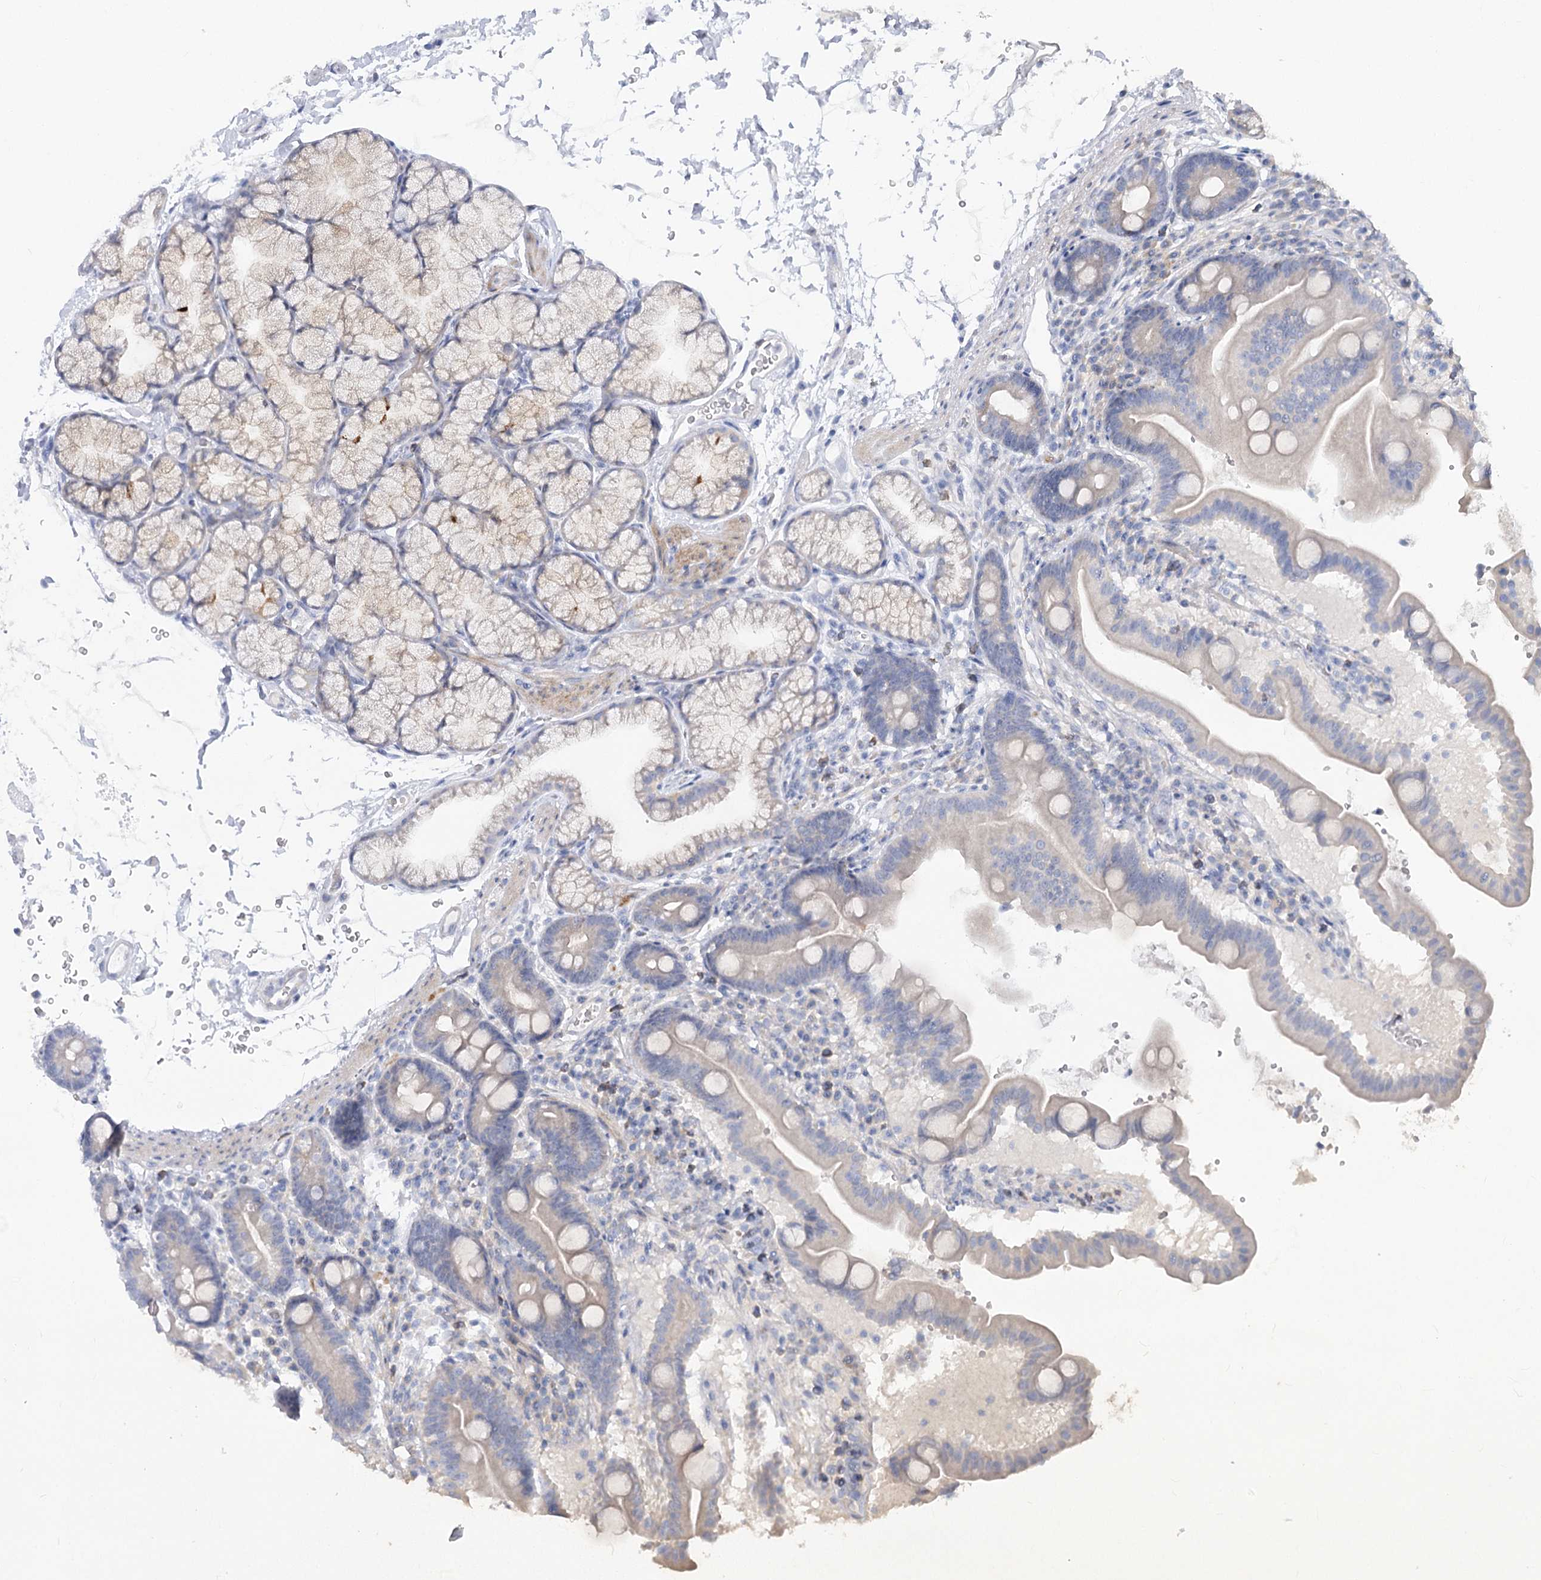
{"staining": {"intensity": "negative", "quantity": "none", "location": "none"}, "tissue": "duodenum", "cell_type": "Glandular cells", "image_type": "normal", "snomed": [{"axis": "morphology", "description": "Normal tissue, NOS"}, {"axis": "topography", "description": "Duodenum"}], "caption": "High magnification brightfield microscopy of normal duodenum stained with DAB (3,3'-diaminobenzidine) (brown) and counterstained with hematoxylin (blue): glandular cells show no significant positivity. (DAB immunohistochemistry with hematoxylin counter stain).", "gene": "ARSI", "patient": {"sex": "male", "age": 54}}